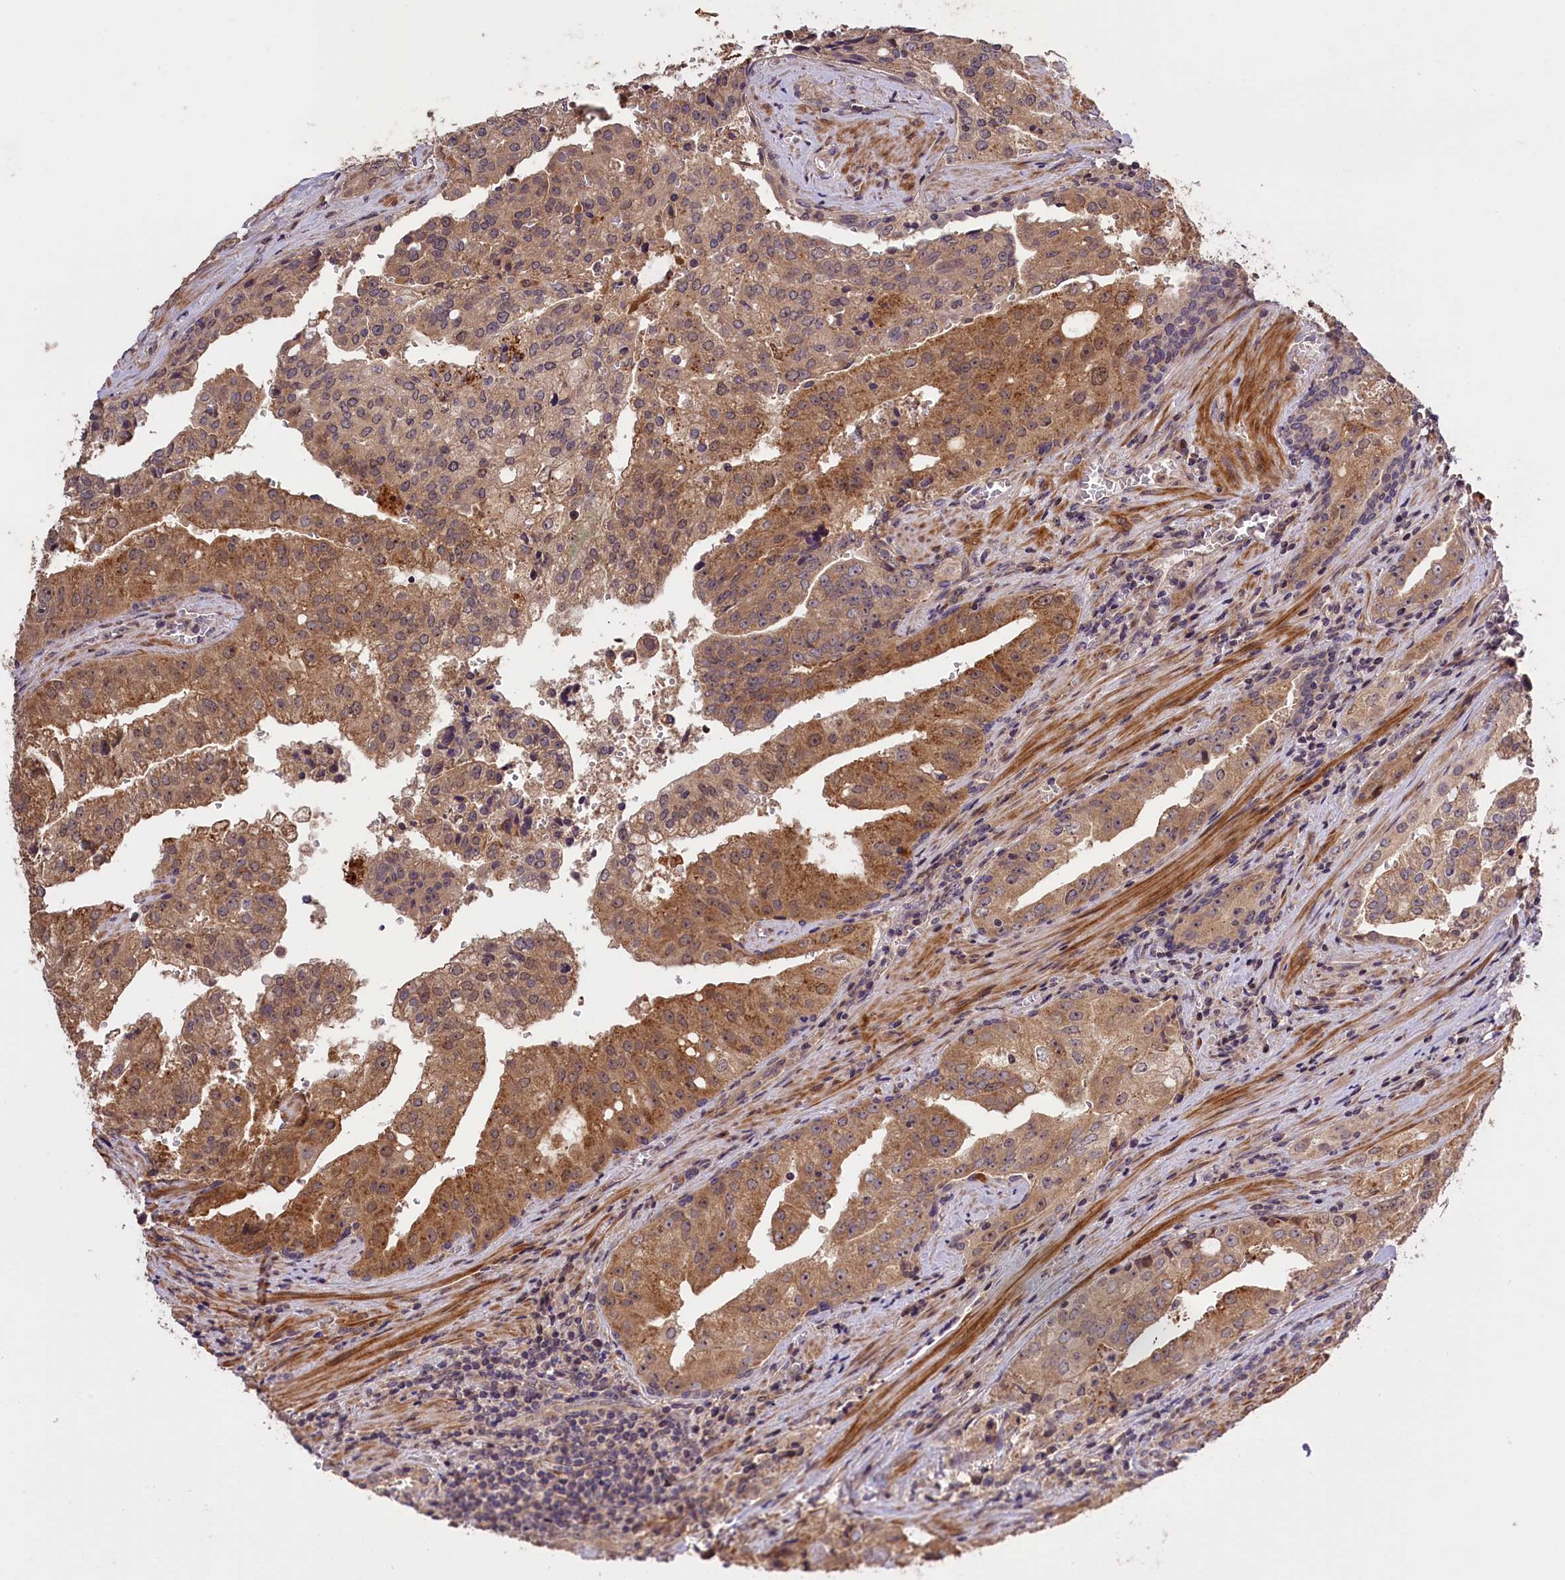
{"staining": {"intensity": "moderate", "quantity": "25%-75%", "location": "cytoplasmic/membranous"}, "tissue": "prostate cancer", "cell_type": "Tumor cells", "image_type": "cancer", "snomed": [{"axis": "morphology", "description": "Adenocarcinoma, High grade"}, {"axis": "topography", "description": "Prostate"}], "caption": "Immunohistochemistry (IHC) photomicrograph of neoplastic tissue: human prostate cancer (adenocarcinoma (high-grade)) stained using immunohistochemistry (IHC) reveals medium levels of moderate protein expression localized specifically in the cytoplasmic/membranous of tumor cells, appearing as a cytoplasmic/membranous brown color.", "gene": "DNAJB9", "patient": {"sex": "male", "age": 68}}